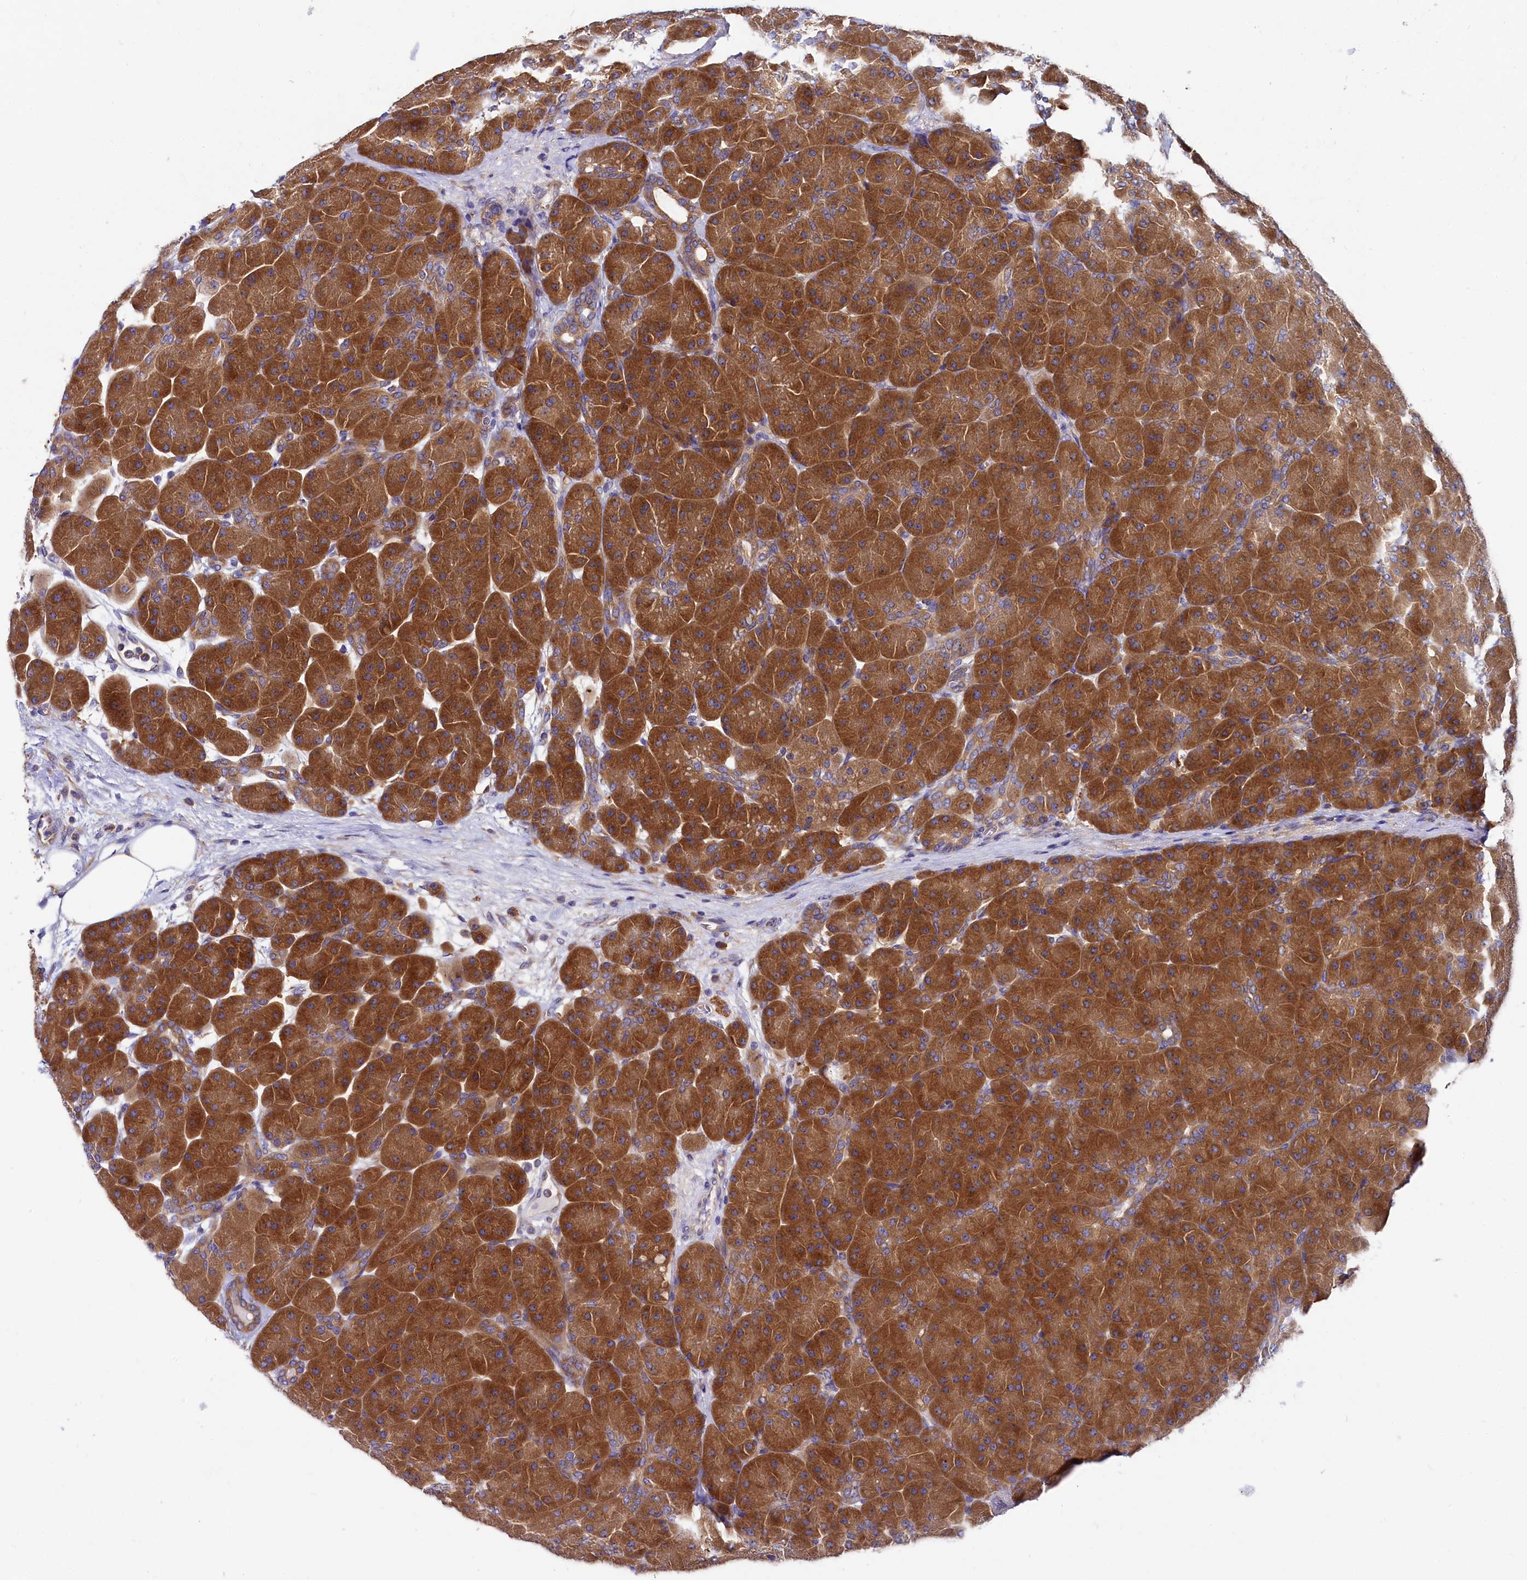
{"staining": {"intensity": "strong", "quantity": ">75%", "location": "cytoplasmic/membranous"}, "tissue": "pancreas", "cell_type": "Exocrine glandular cells", "image_type": "normal", "snomed": [{"axis": "morphology", "description": "Normal tissue, NOS"}, {"axis": "topography", "description": "Pancreas"}], "caption": "Protein staining of unremarkable pancreas shows strong cytoplasmic/membranous positivity in approximately >75% of exocrine glandular cells. (Stains: DAB in brown, nuclei in blue, Microscopy: brightfield microscopy at high magnification).", "gene": "QARS1", "patient": {"sex": "male", "age": 66}}